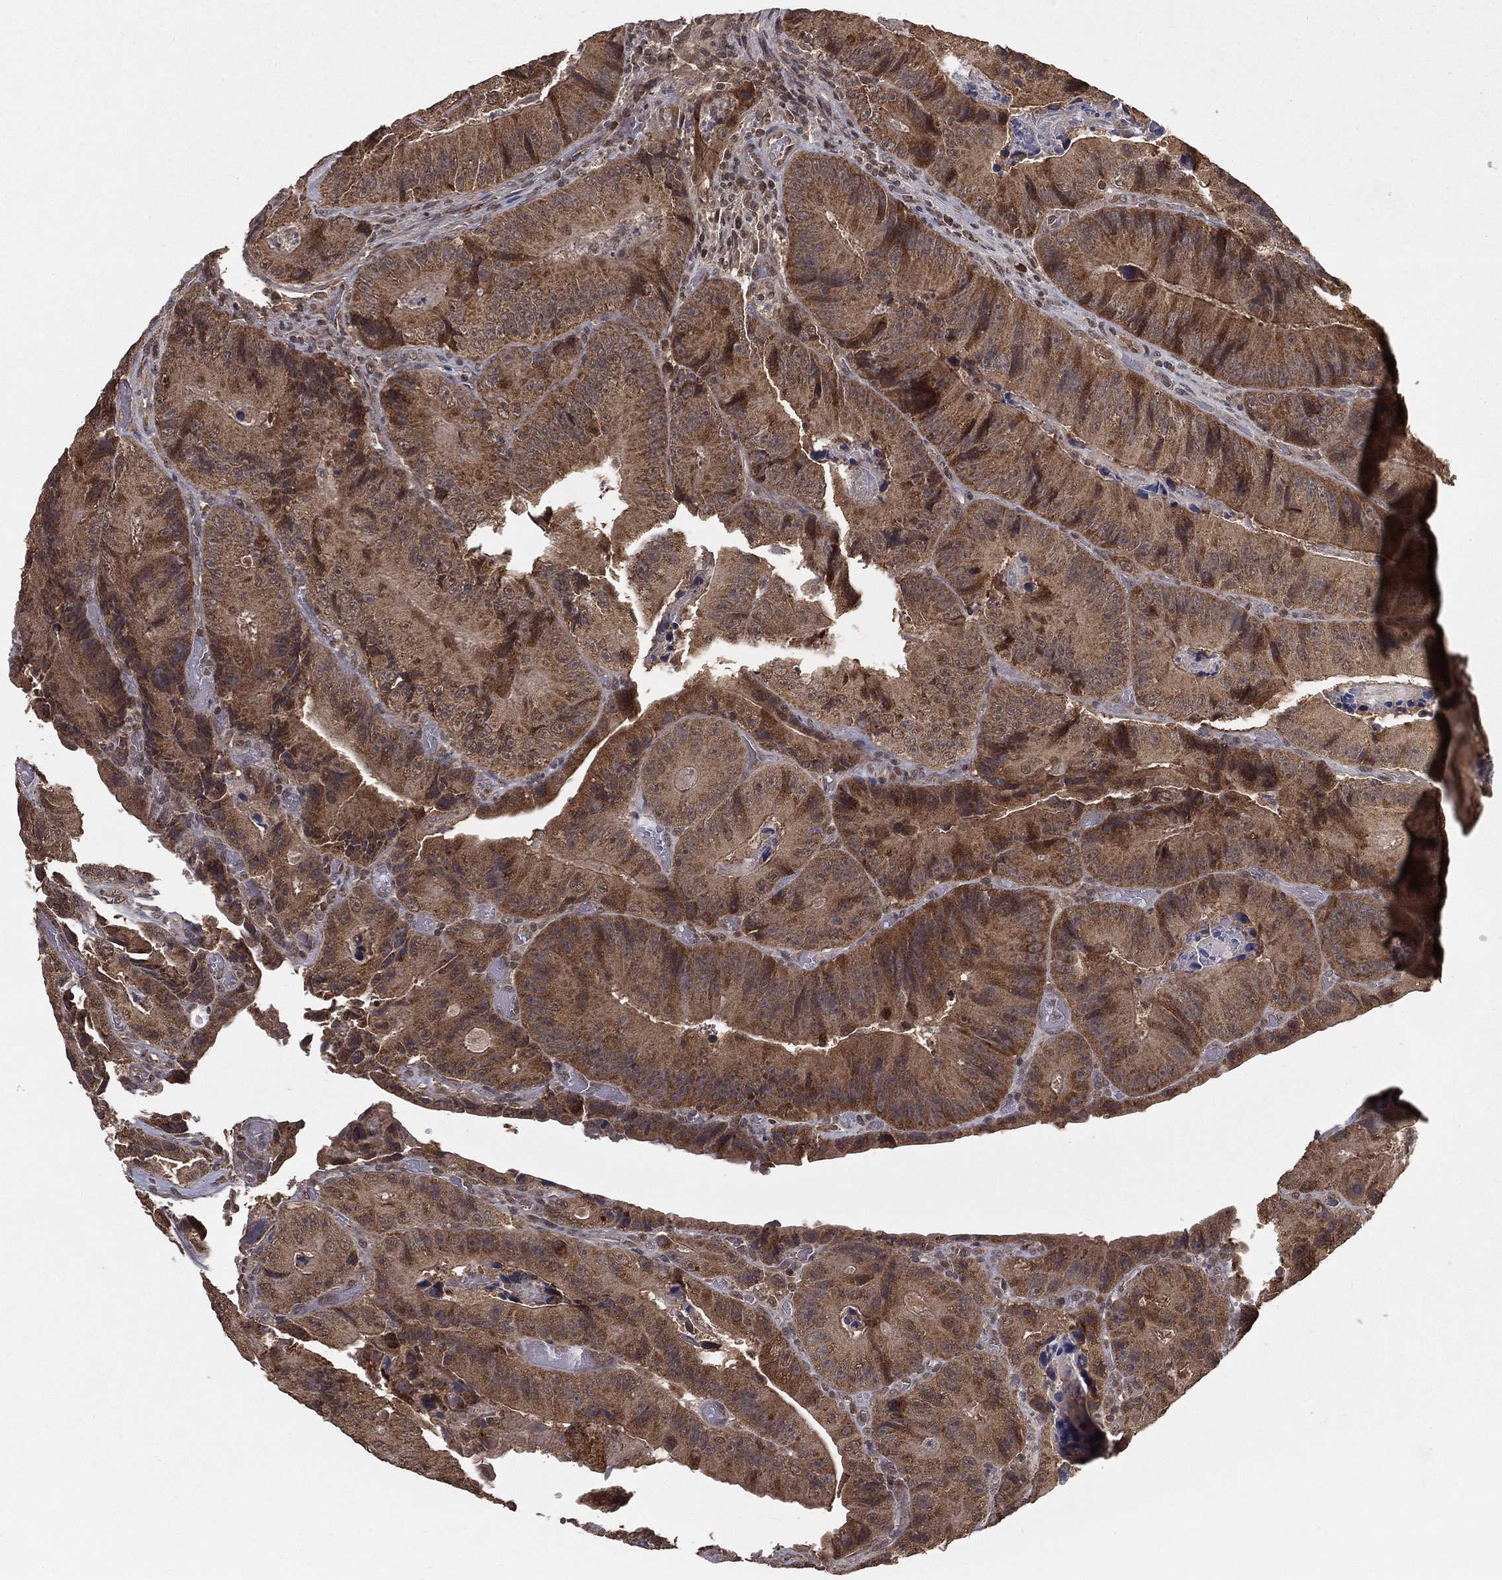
{"staining": {"intensity": "moderate", "quantity": ">75%", "location": "cytoplasmic/membranous"}, "tissue": "colorectal cancer", "cell_type": "Tumor cells", "image_type": "cancer", "snomed": [{"axis": "morphology", "description": "Adenocarcinoma, NOS"}, {"axis": "topography", "description": "Colon"}], "caption": "Immunohistochemical staining of colorectal cancer (adenocarcinoma) demonstrates medium levels of moderate cytoplasmic/membranous positivity in approximately >75% of tumor cells.", "gene": "ZDHHC15", "patient": {"sex": "female", "age": 86}}